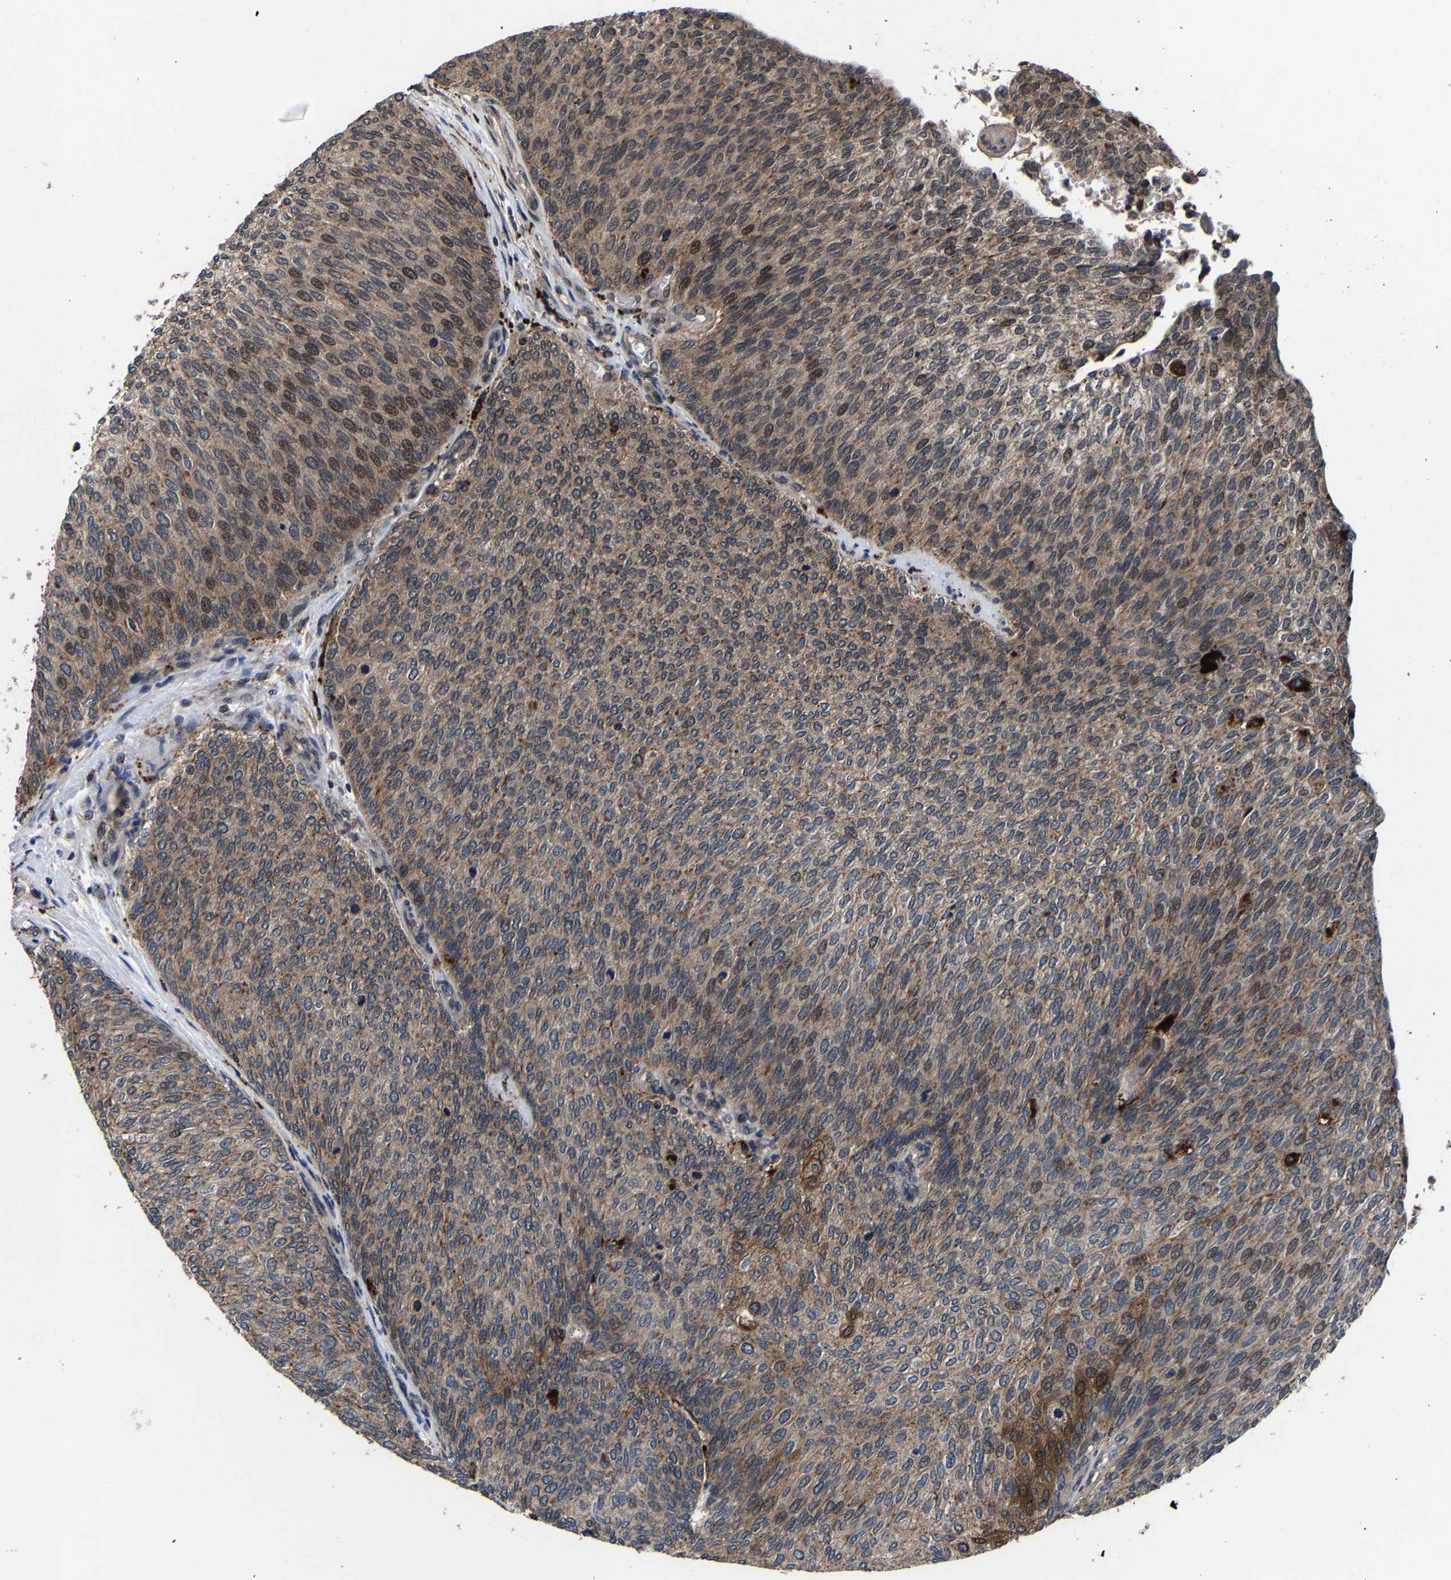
{"staining": {"intensity": "moderate", "quantity": ">75%", "location": "cytoplasmic/membranous,nuclear"}, "tissue": "urothelial cancer", "cell_type": "Tumor cells", "image_type": "cancer", "snomed": [{"axis": "morphology", "description": "Urothelial carcinoma, Low grade"}, {"axis": "topography", "description": "Urinary bladder"}], "caption": "Immunohistochemistry (DAB (3,3'-diaminobenzidine)) staining of human urothelial cancer displays moderate cytoplasmic/membranous and nuclear protein positivity in approximately >75% of tumor cells.", "gene": "ZCCHC7", "patient": {"sex": "female", "age": 79}}